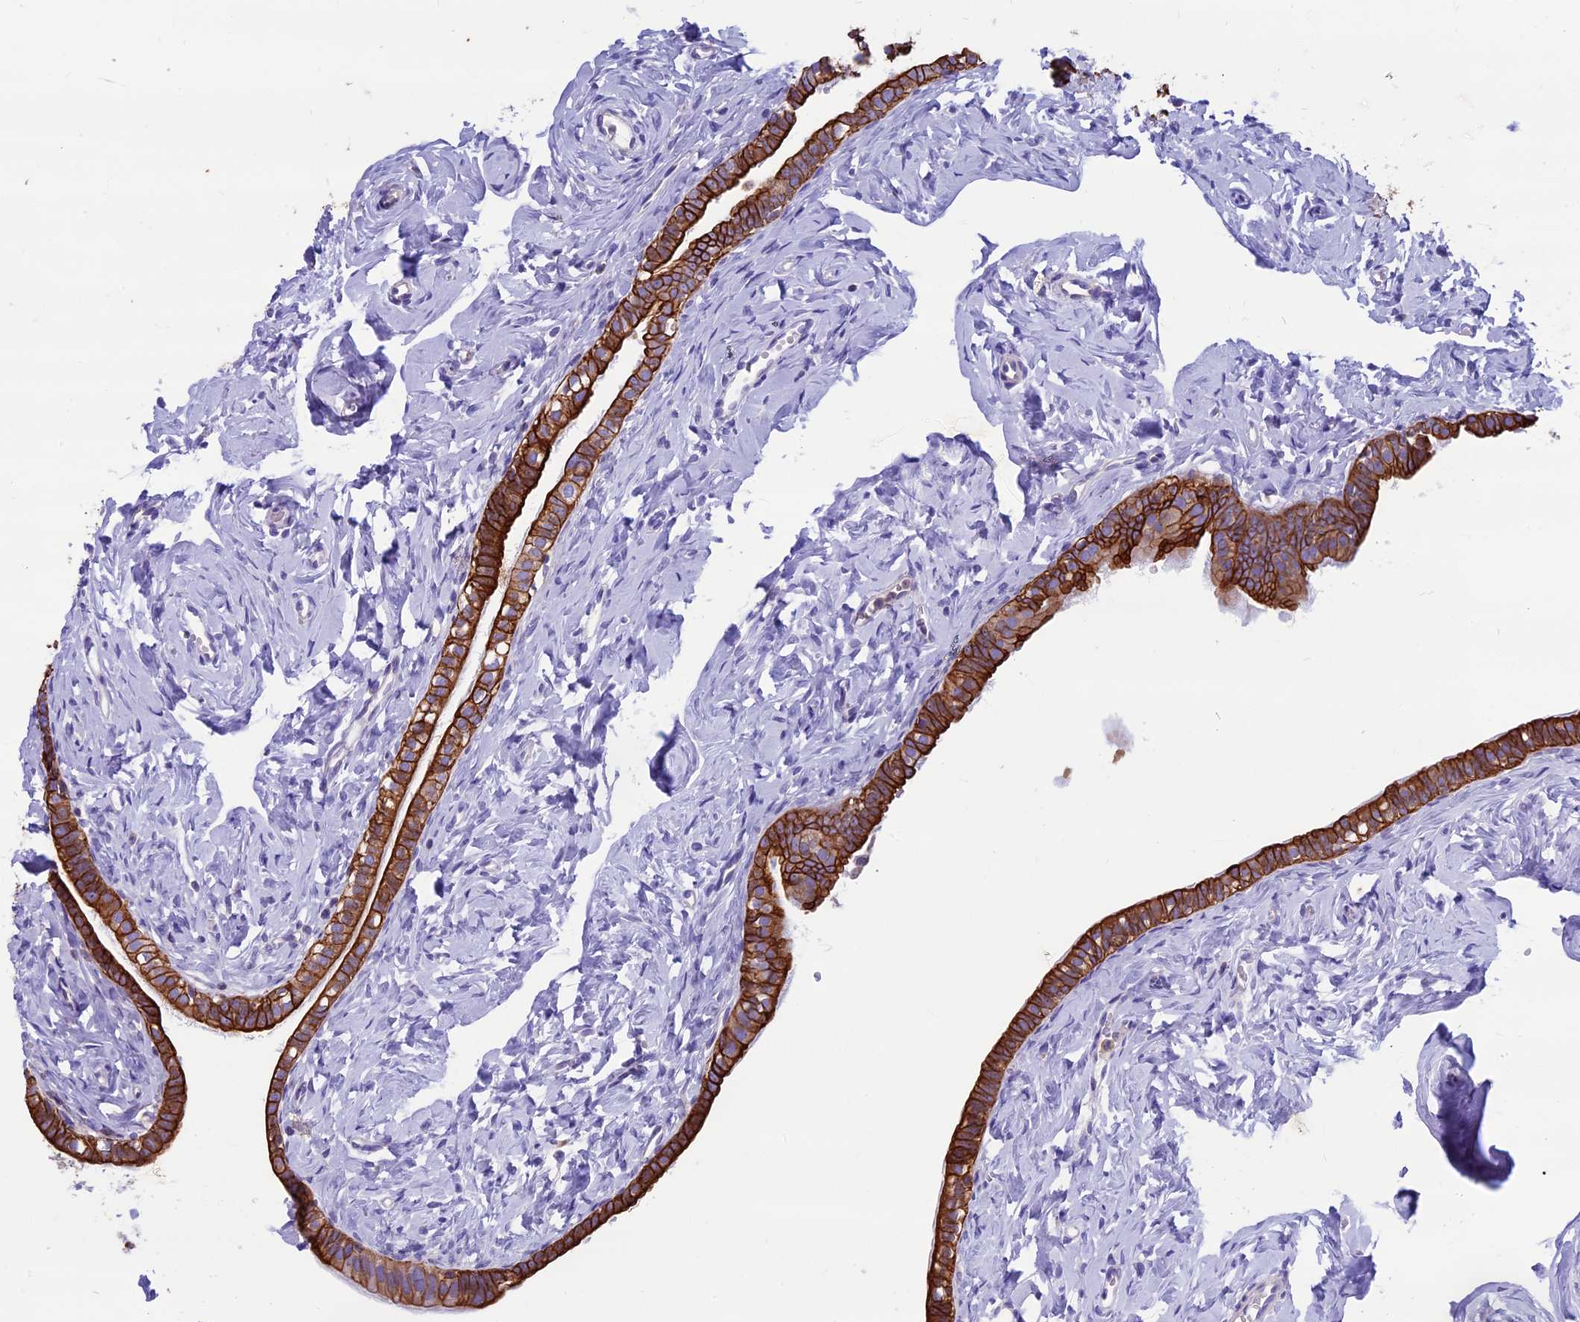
{"staining": {"intensity": "strong", "quantity": ">75%", "location": "cytoplasmic/membranous"}, "tissue": "fallopian tube", "cell_type": "Glandular cells", "image_type": "normal", "snomed": [{"axis": "morphology", "description": "Normal tissue, NOS"}, {"axis": "topography", "description": "Fallopian tube"}], "caption": "DAB (3,3'-diaminobenzidine) immunohistochemical staining of normal fallopian tube displays strong cytoplasmic/membranous protein positivity in approximately >75% of glandular cells. (IHC, brightfield microscopy, high magnification).", "gene": "CDAN1", "patient": {"sex": "female", "age": 66}}